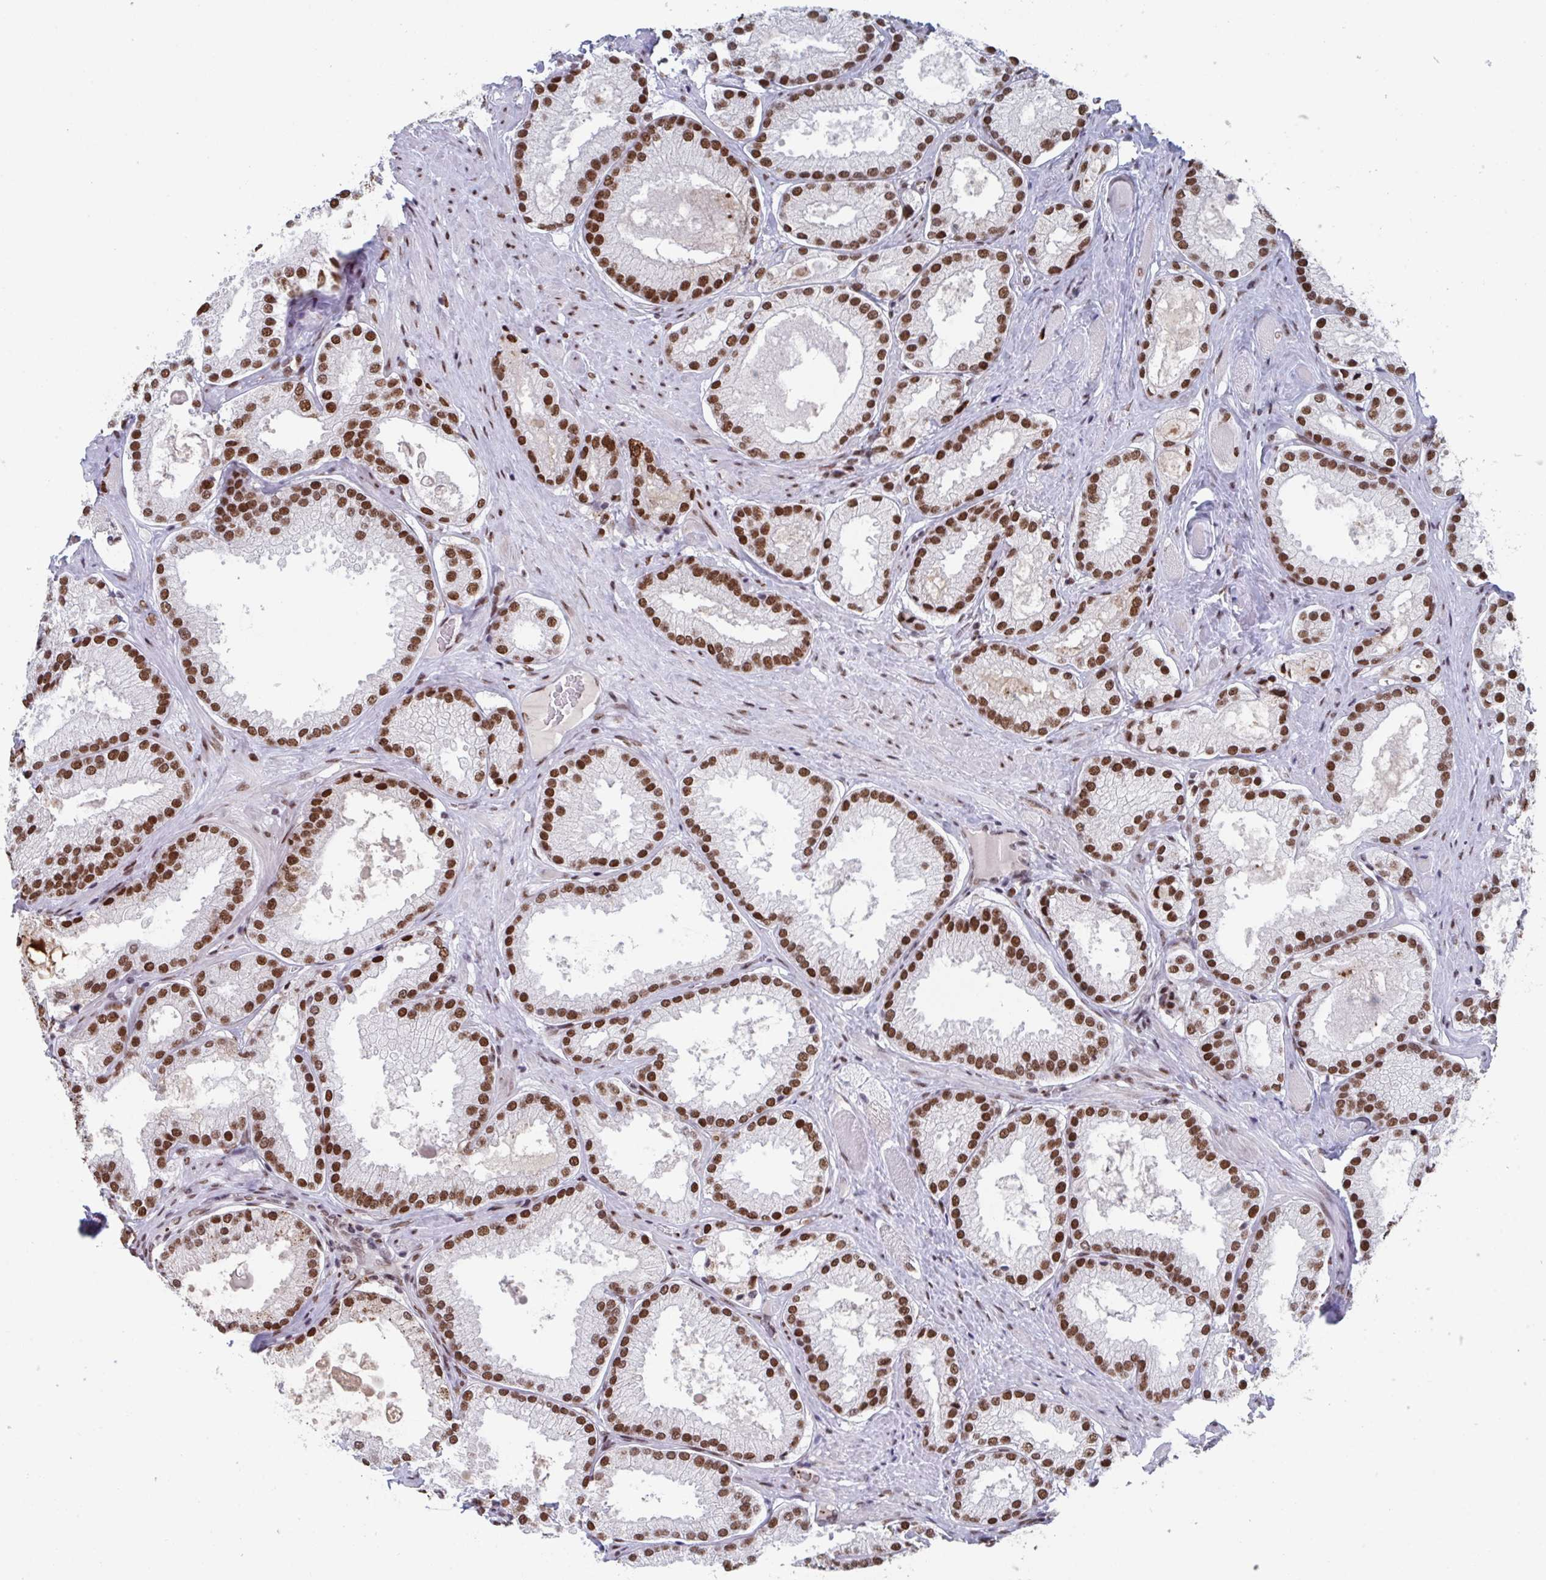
{"staining": {"intensity": "strong", "quantity": ">75%", "location": "nuclear"}, "tissue": "prostate cancer", "cell_type": "Tumor cells", "image_type": "cancer", "snomed": [{"axis": "morphology", "description": "Adenocarcinoma, High grade"}, {"axis": "topography", "description": "Prostate"}], "caption": "Immunohistochemistry of human high-grade adenocarcinoma (prostate) shows high levels of strong nuclear expression in approximately >75% of tumor cells. (IHC, brightfield microscopy, high magnification).", "gene": "ZNF607", "patient": {"sex": "male", "age": 68}}